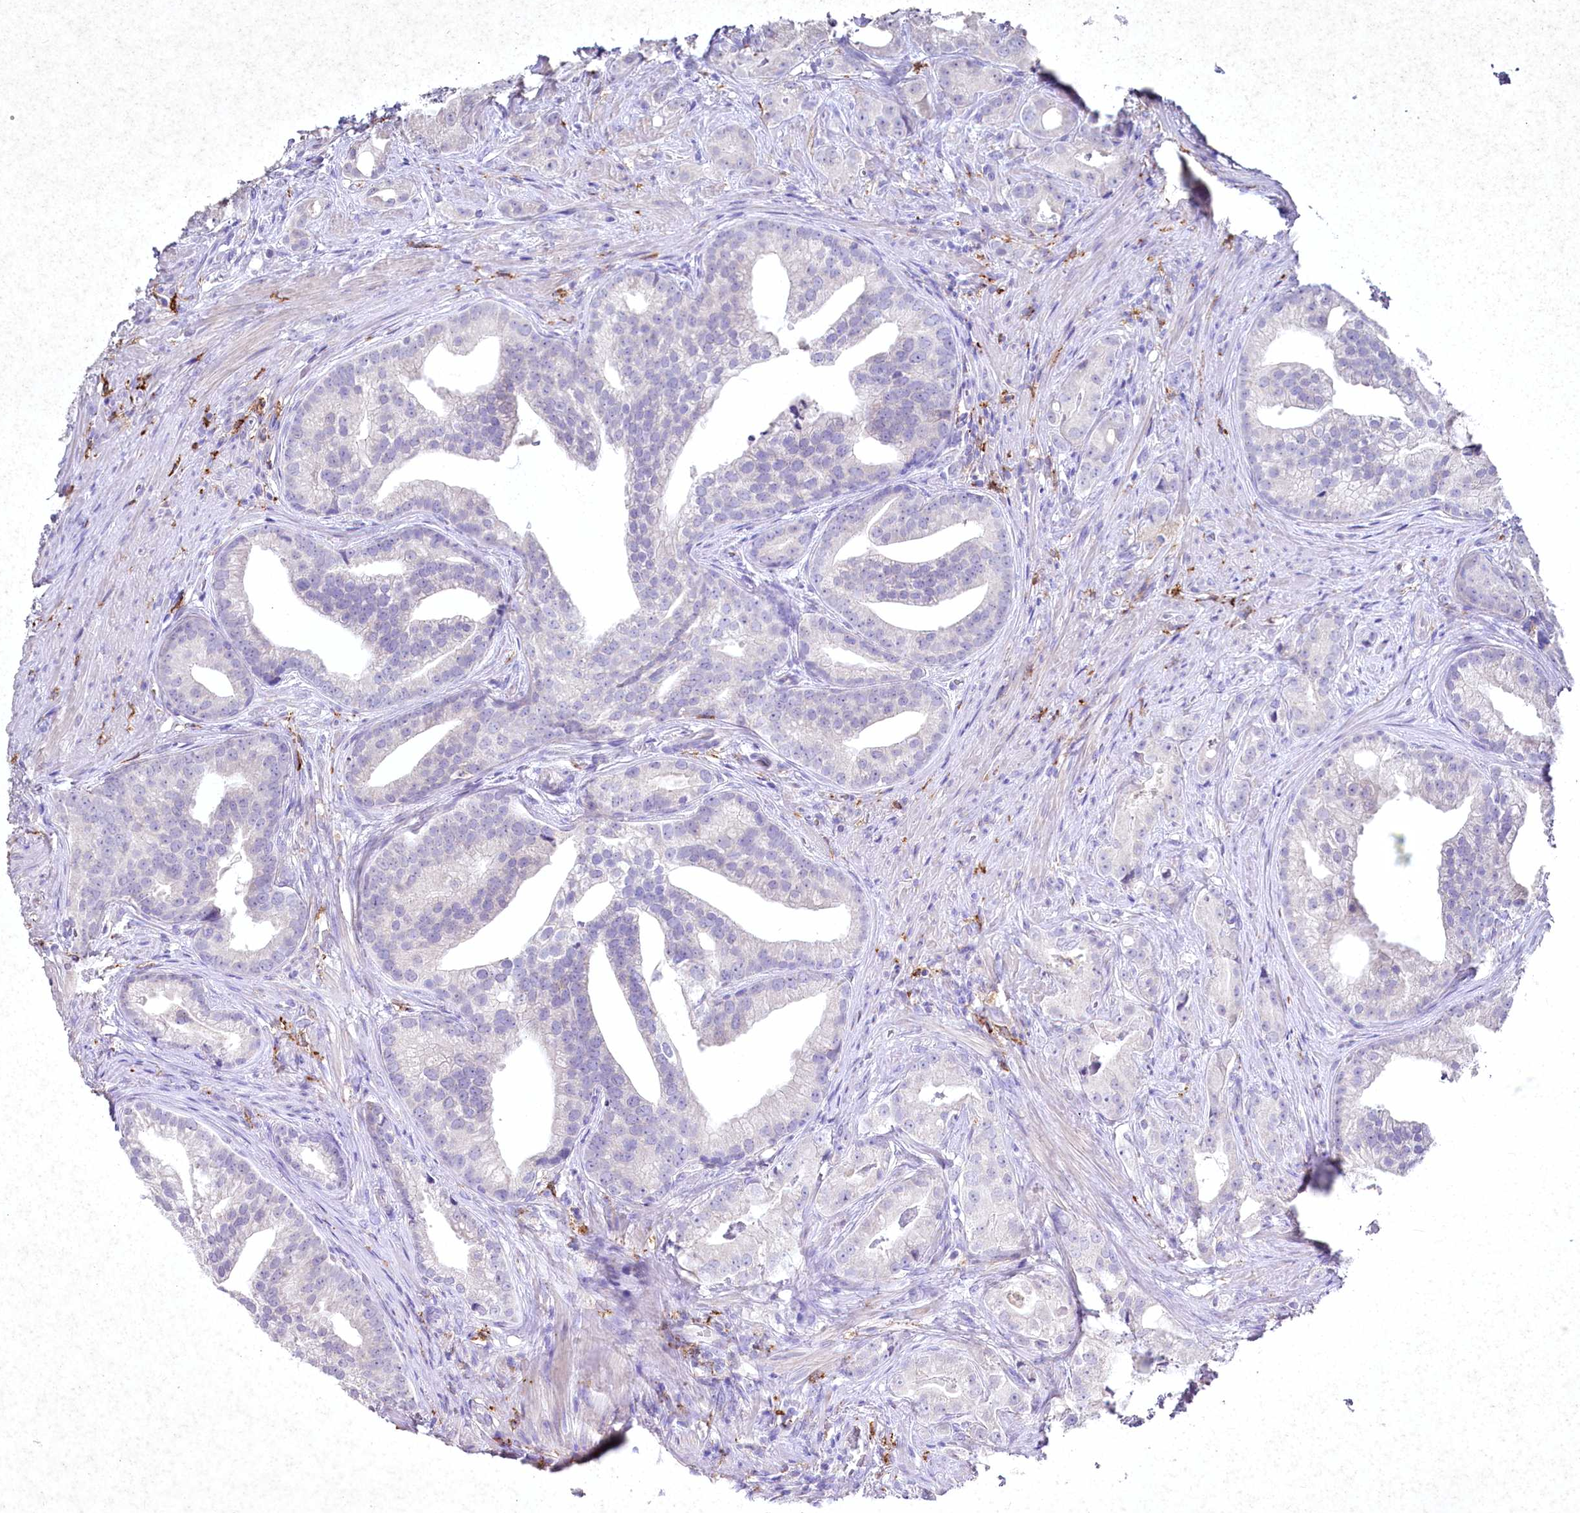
{"staining": {"intensity": "negative", "quantity": "none", "location": "none"}, "tissue": "prostate cancer", "cell_type": "Tumor cells", "image_type": "cancer", "snomed": [{"axis": "morphology", "description": "Adenocarcinoma, Low grade"}, {"axis": "topography", "description": "Prostate"}], "caption": "The photomicrograph demonstrates no significant expression in tumor cells of prostate low-grade adenocarcinoma.", "gene": "CLEC4M", "patient": {"sex": "male", "age": 71}}